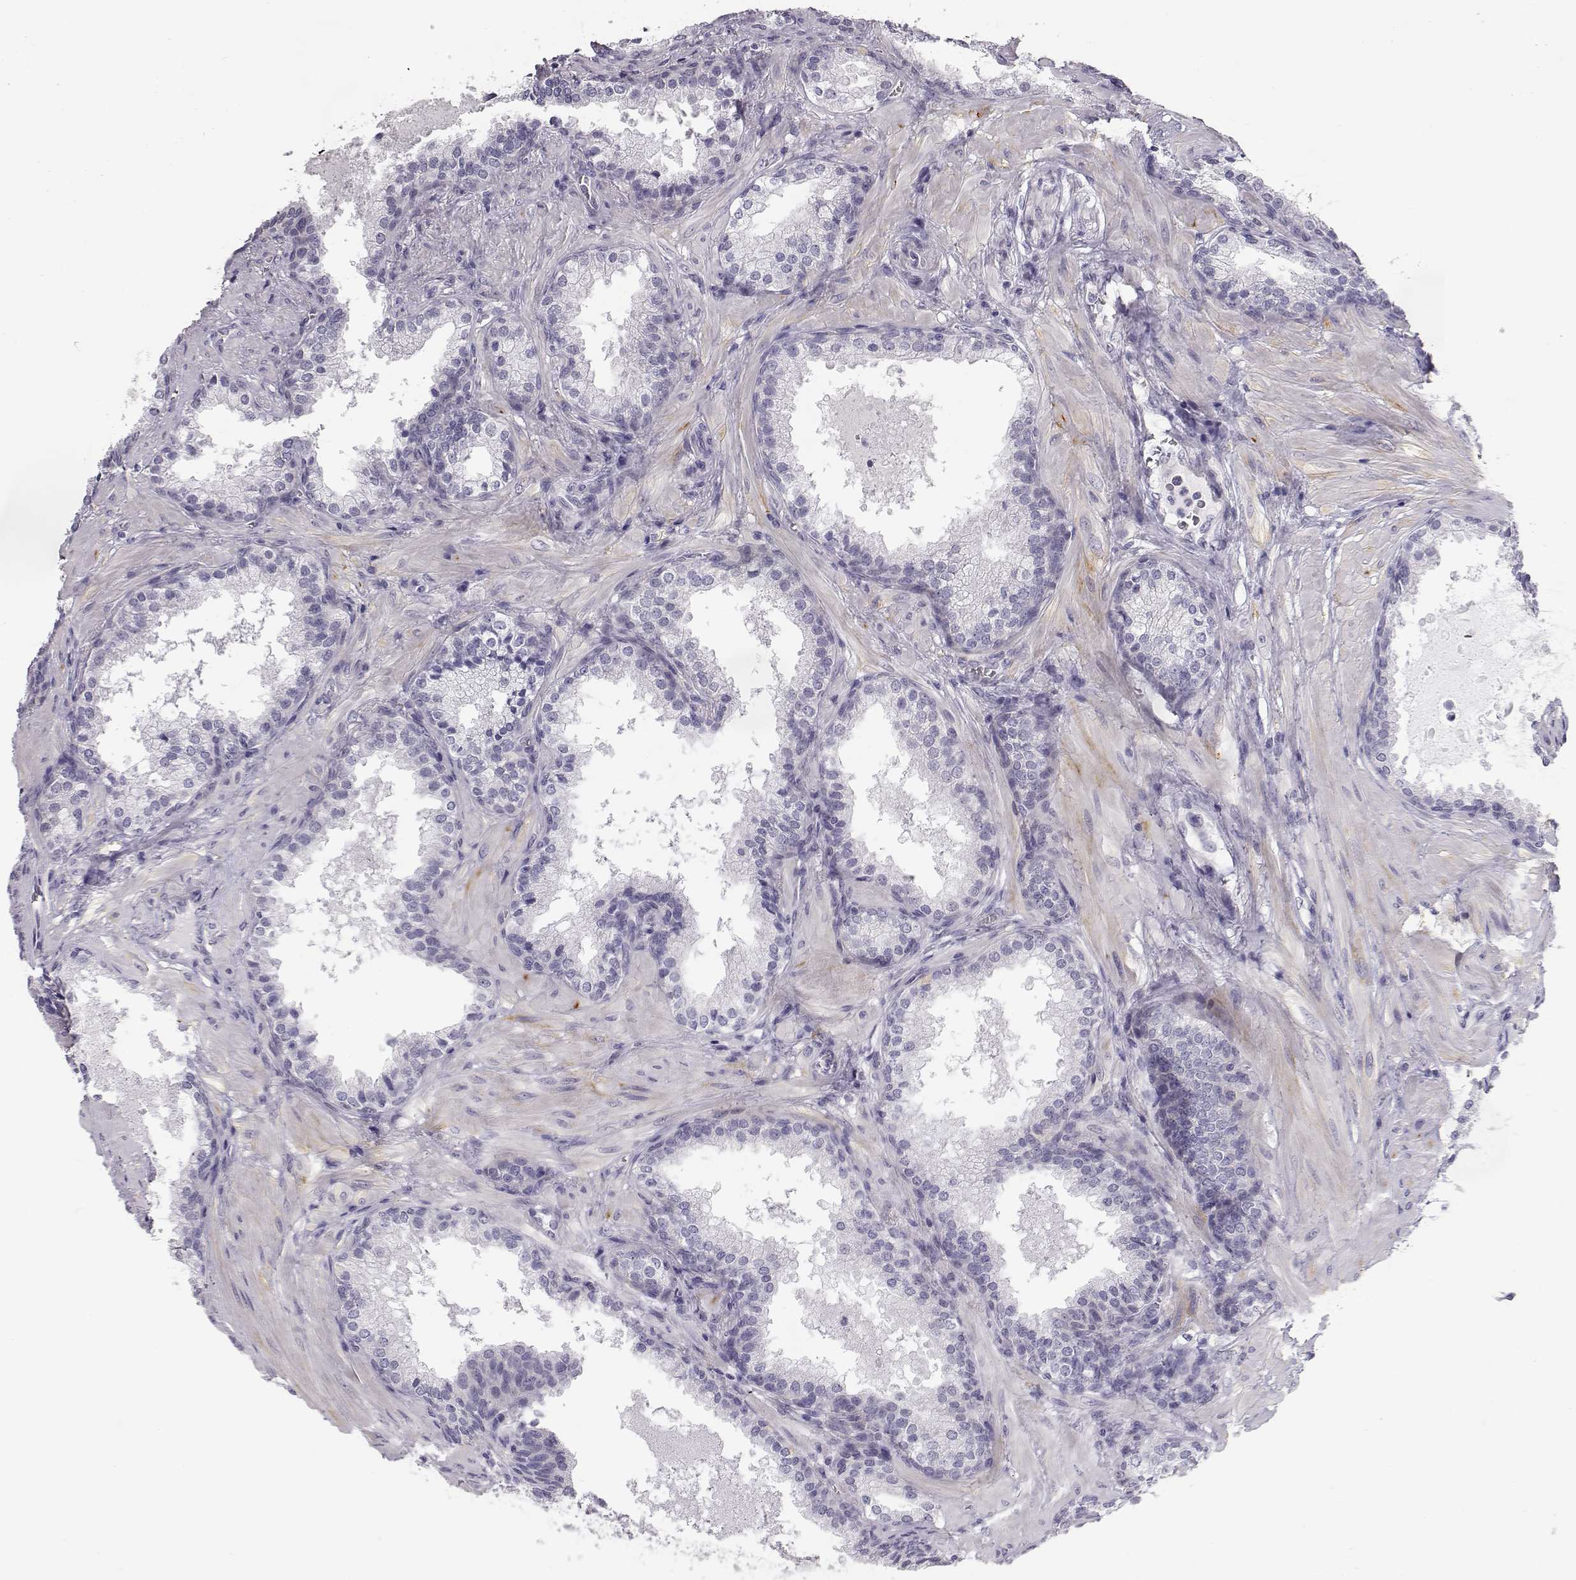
{"staining": {"intensity": "negative", "quantity": "none", "location": "none"}, "tissue": "prostate cancer", "cell_type": "Tumor cells", "image_type": "cancer", "snomed": [{"axis": "morphology", "description": "Adenocarcinoma, Low grade"}, {"axis": "topography", "description": "Prostate"}], "caption": "Human low-grade adenocarcinoma (prostate) stained for a protein using immunohistochemistry reveals no staining in tumor cells.", "gene": "MYCBPAP", "patient": {"sex": "male", "age": 56}}